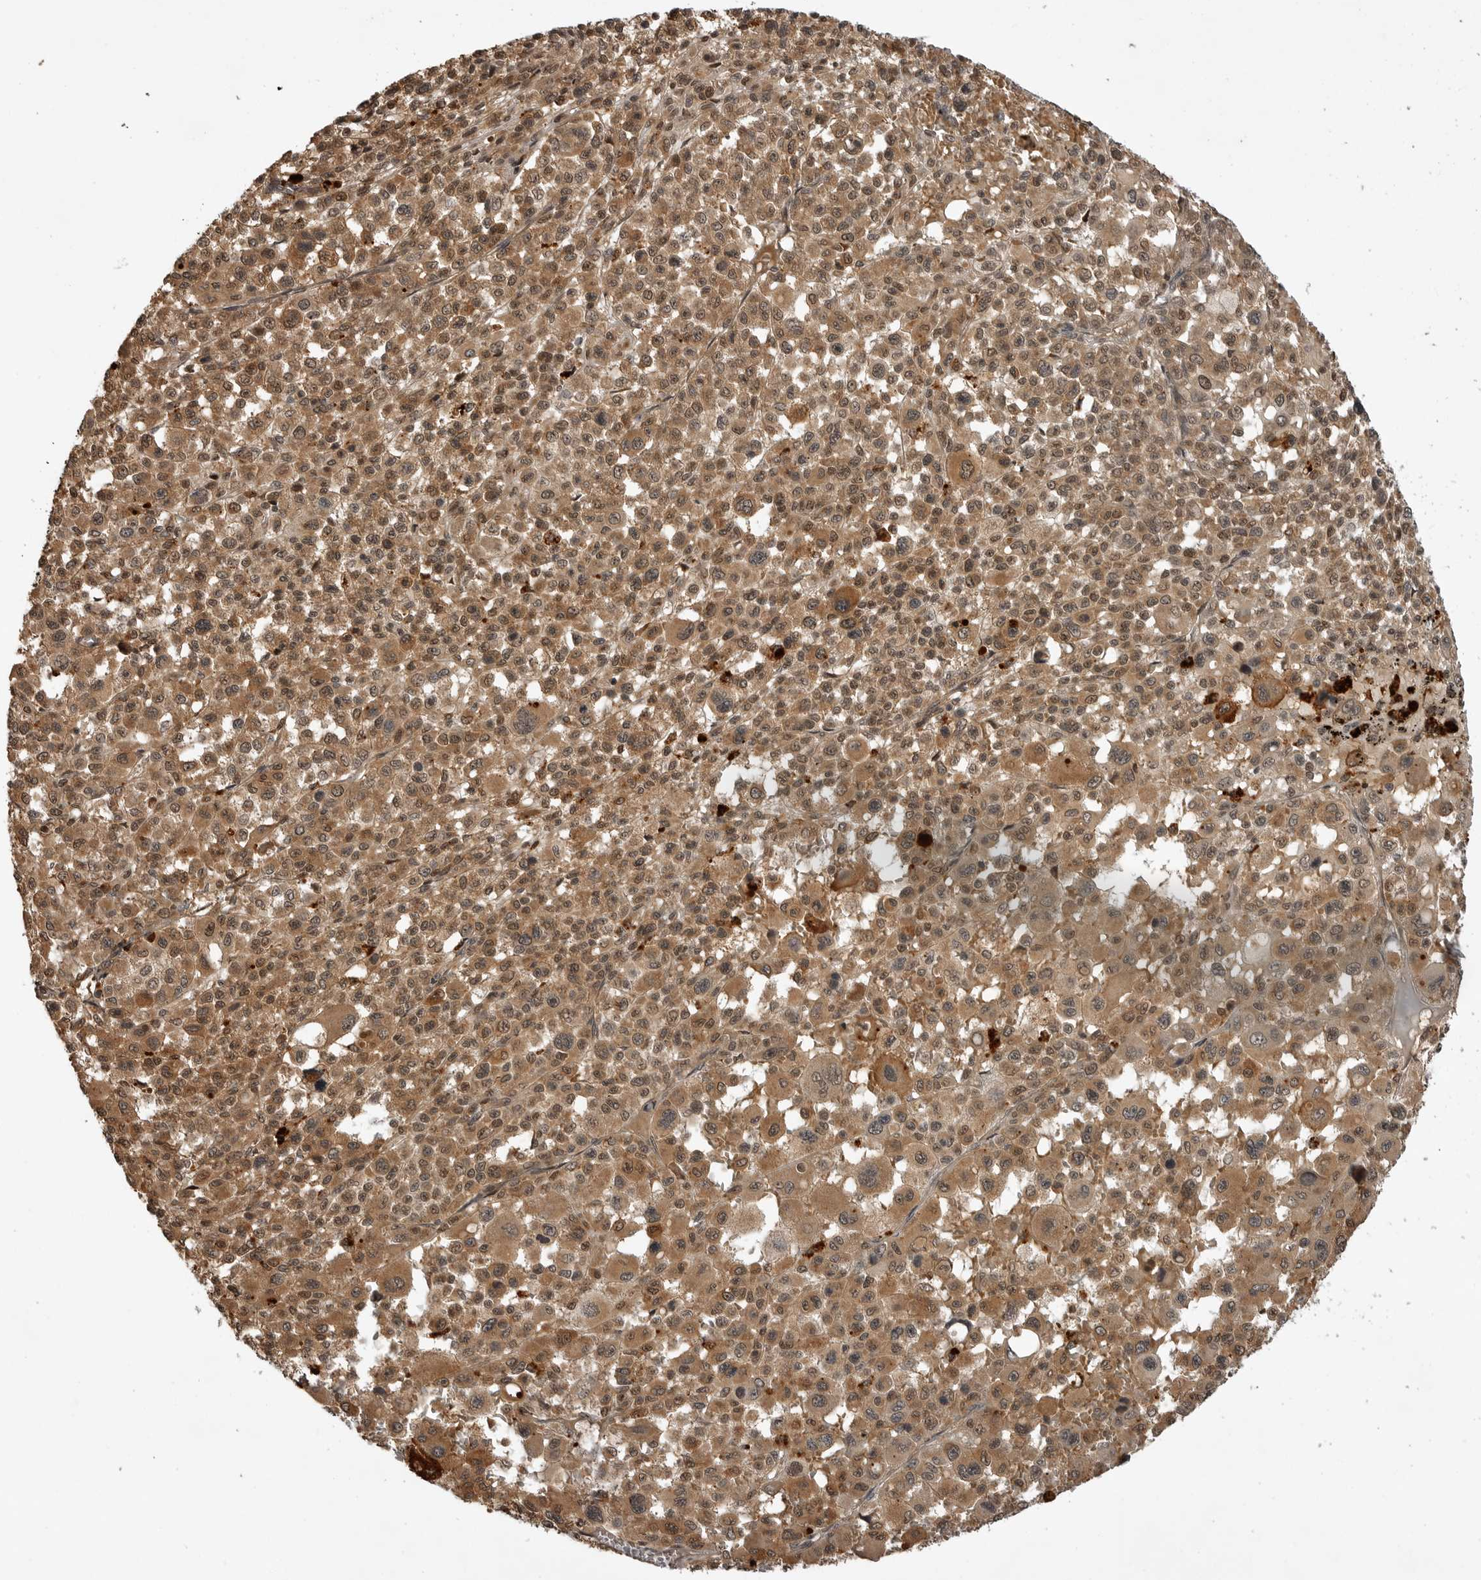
{"staining": {"intensity": "moderate", "quantity": ">75%", "location": "cytoplasmic/membranous"}, "tissue": "melanoma", "cell_type": "Tumor cells", "image_type": "cancer", "snomed": [{"axis": "morphology", "description": "Malignant melanoma, Metastatic site"}, {"axis": "topography", "description": "Skin"}], "caption": "This is a photomicrograph of IHC staining of melanoma, which shows moderate positivity in the cytoplasmic/membranous of tumor cells.", "gene": "AKAP7", "patient": {"sex": "female", "age": 74}}